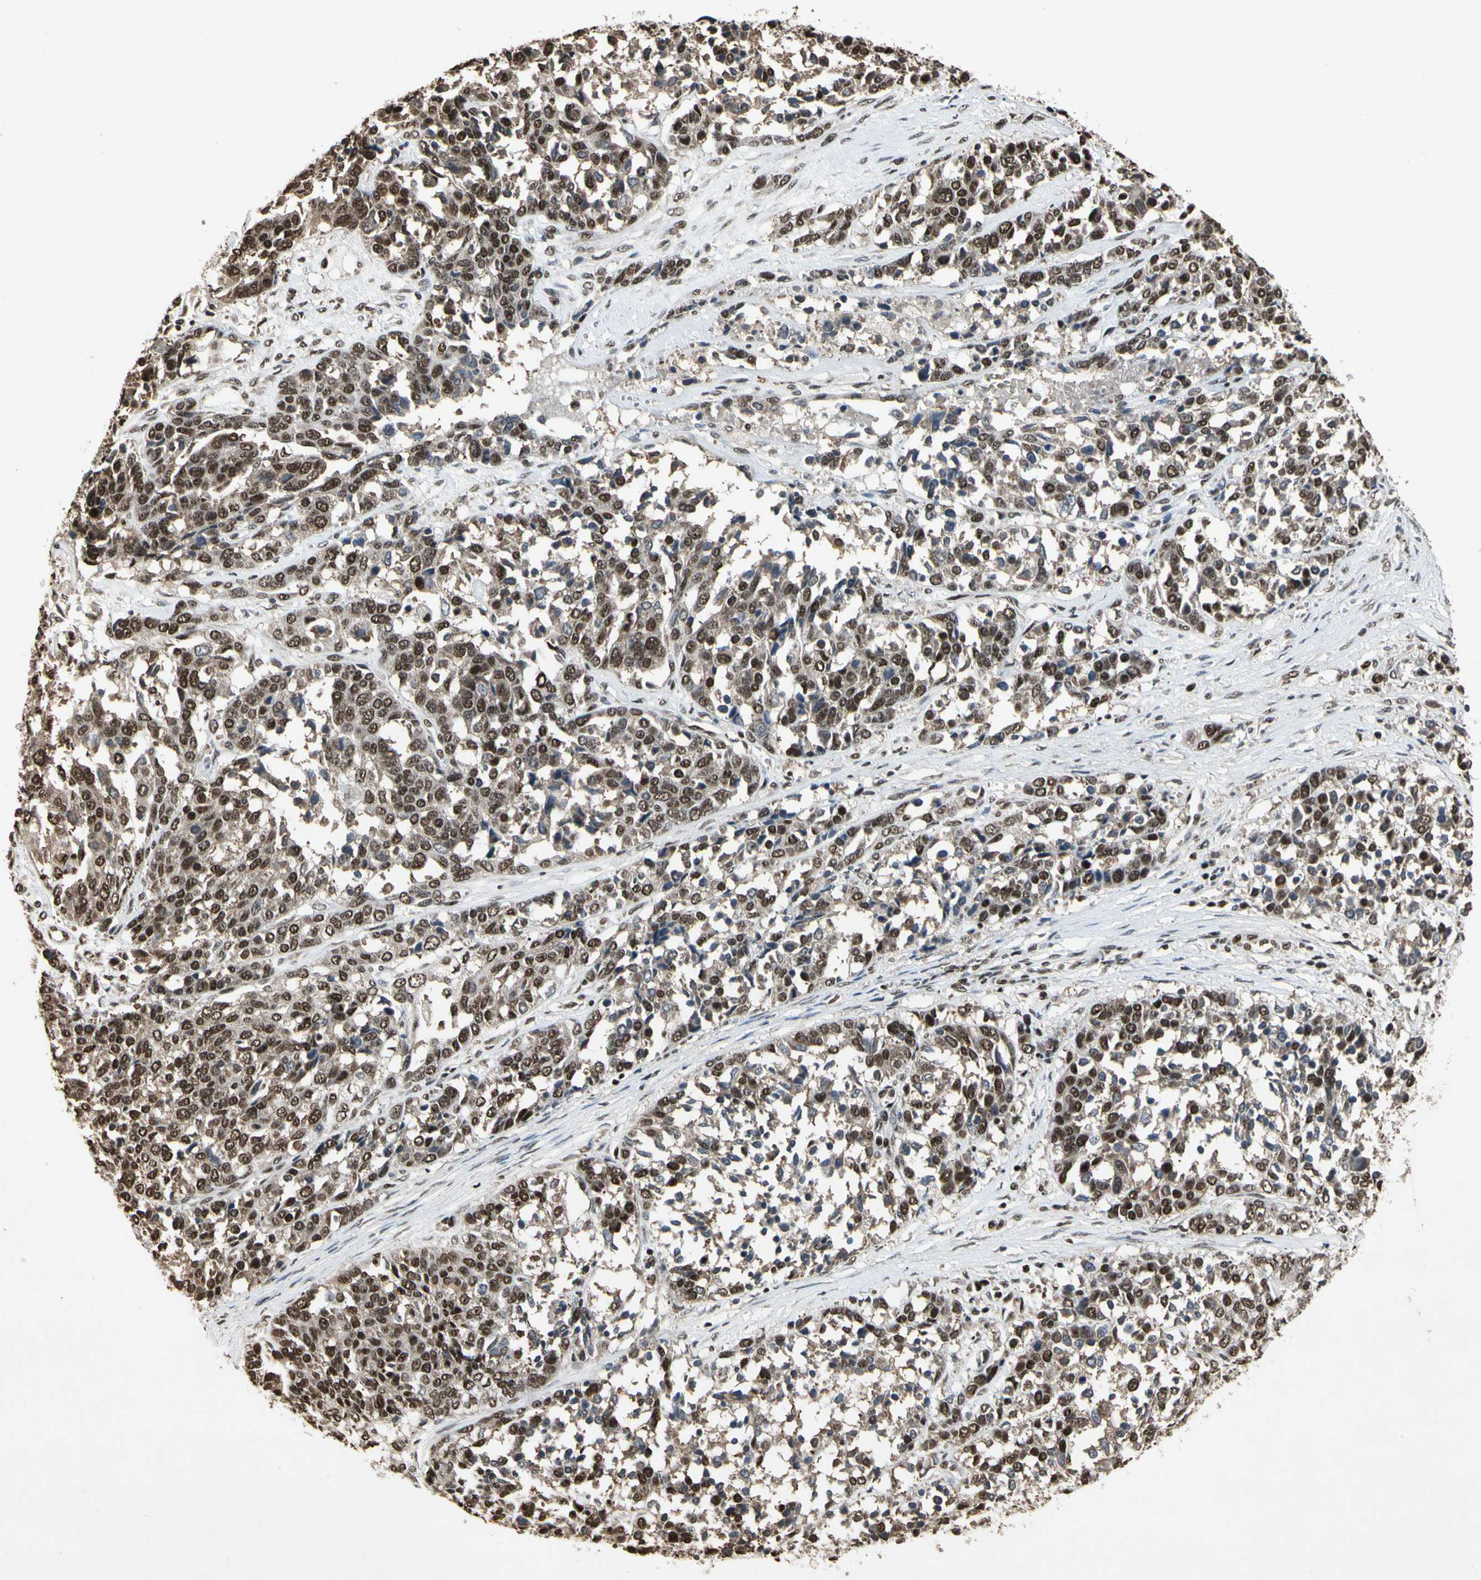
{"staining": {"intensity": "strong", "quantity": "25%-75%", "location": "nuclear"}, "tissue": "ovarian cancer", "cell_type": "Tumor cells", "image_type": "cancer", "snomed": [{"axis": "morphology", "description": "Cystadenocarcinoma, serous, NOS"}, {"axis": "topography", "description": "Ovary"}], "caption": "Human ovarian cancer (serous cystadenocarcinoma) stained with a brown dye reveals strong nuclear positive expression in about 25%-75% of tumor cells.", "gene": "TBX2", "patient": {"sex": "female", "age": 44}}